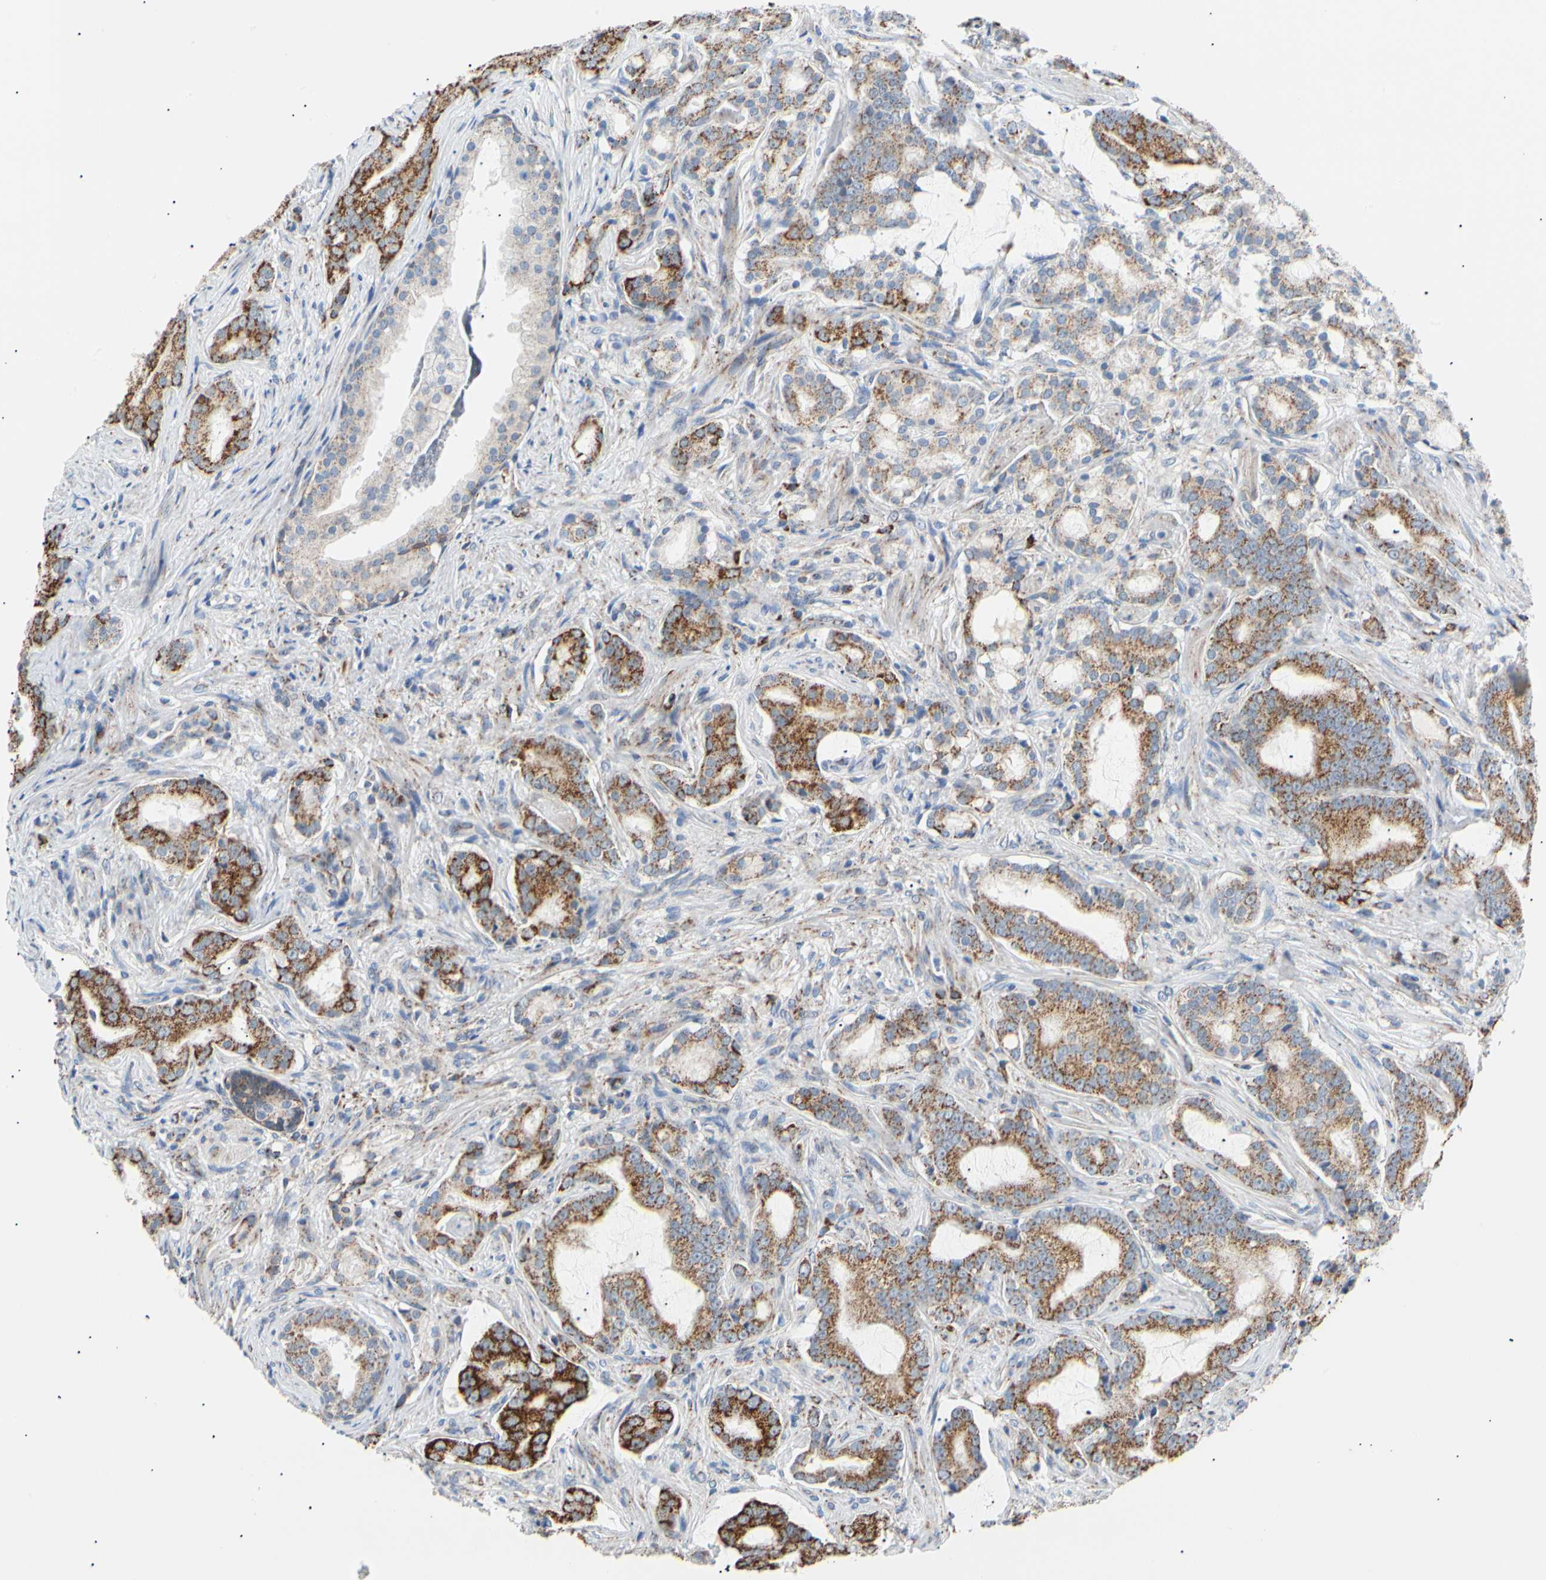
{"staining": {"intensity": "strong", "quantity": "25%-75%", "location": "cytoplasmic/membranous"}, "tissue": "prostate cancer", "cell_type": "Tumor cells", "image_type": "cancer", "snomed": [{"axis": "morphology", "description": "Adenocarcinoma, Low grade"}, {"axis": "topography", "description": "Prostate"}], "caption": "Low-grade adenocarcinoma (prostate) stained for a protein (brown) demonstrates strong cytoplasmic/membranous positive expression in approximately 25%-75% of tumor cells.", "gene": "ACAT1", "patient": {"sex": "male", "age": 58}}